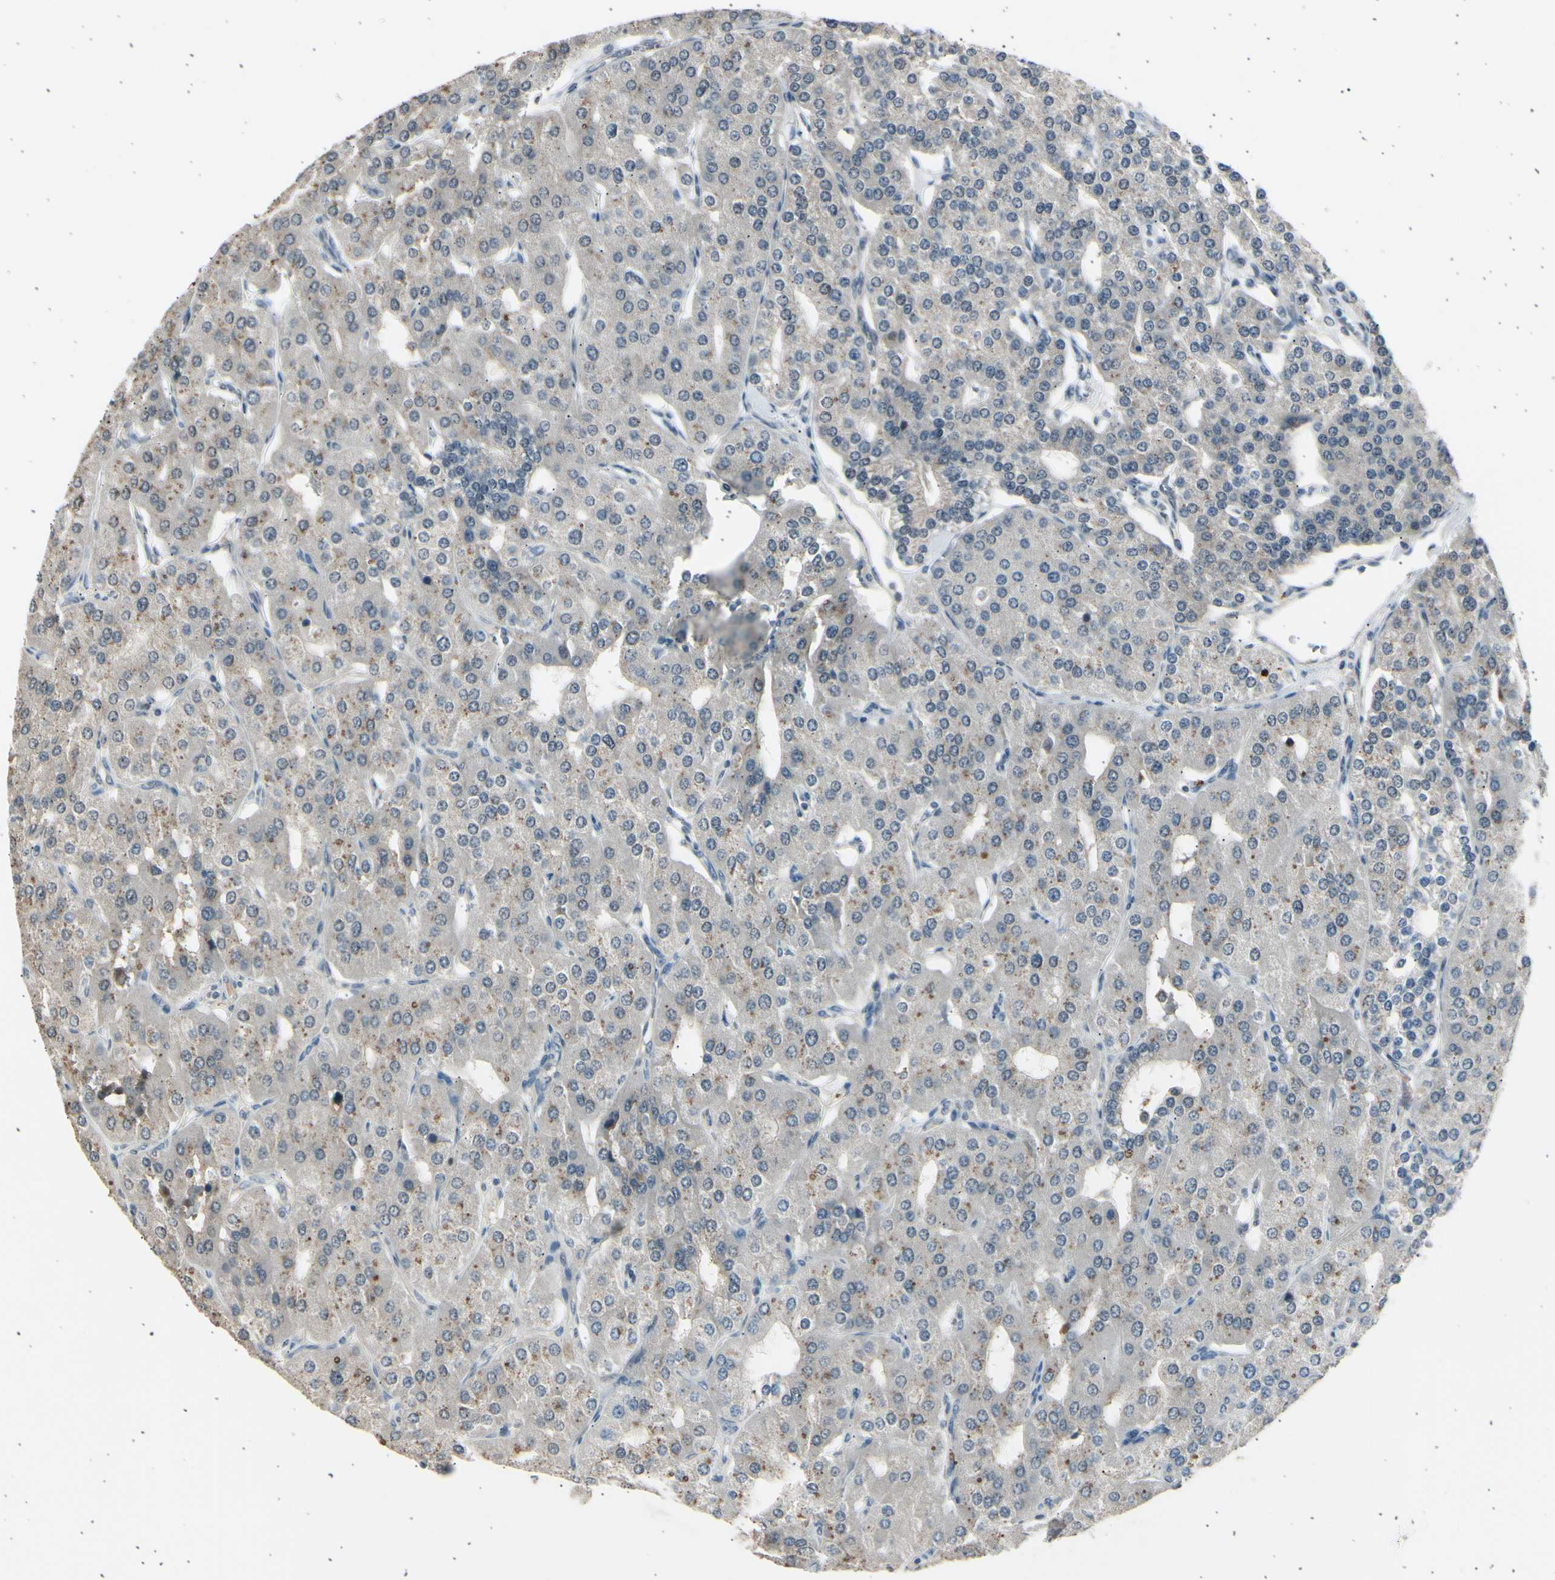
{"staining": {"intensity": "strong", "quantity": "25%-75%", "location": "nuclear"}, "tissue": "parathyroid gland", "cell_type": "Glandular cells", "image_type": "normal", "snomed": [{"axis": "morphology", "description": "Normal tissue, NOS"}, {"axis": "morphology", "description": "Adenoma, NOS"}, {"axis": "topography", "description": "Parathyroid gland"}], "caption": "Strong nuclear staining for a protein is present in about 25%-75% of glandular cells of benign parathyroid gland using immunohistochemistry (IHC).", "gene": "PSMD5", "patient": {"sex": "female", "age": 86}}